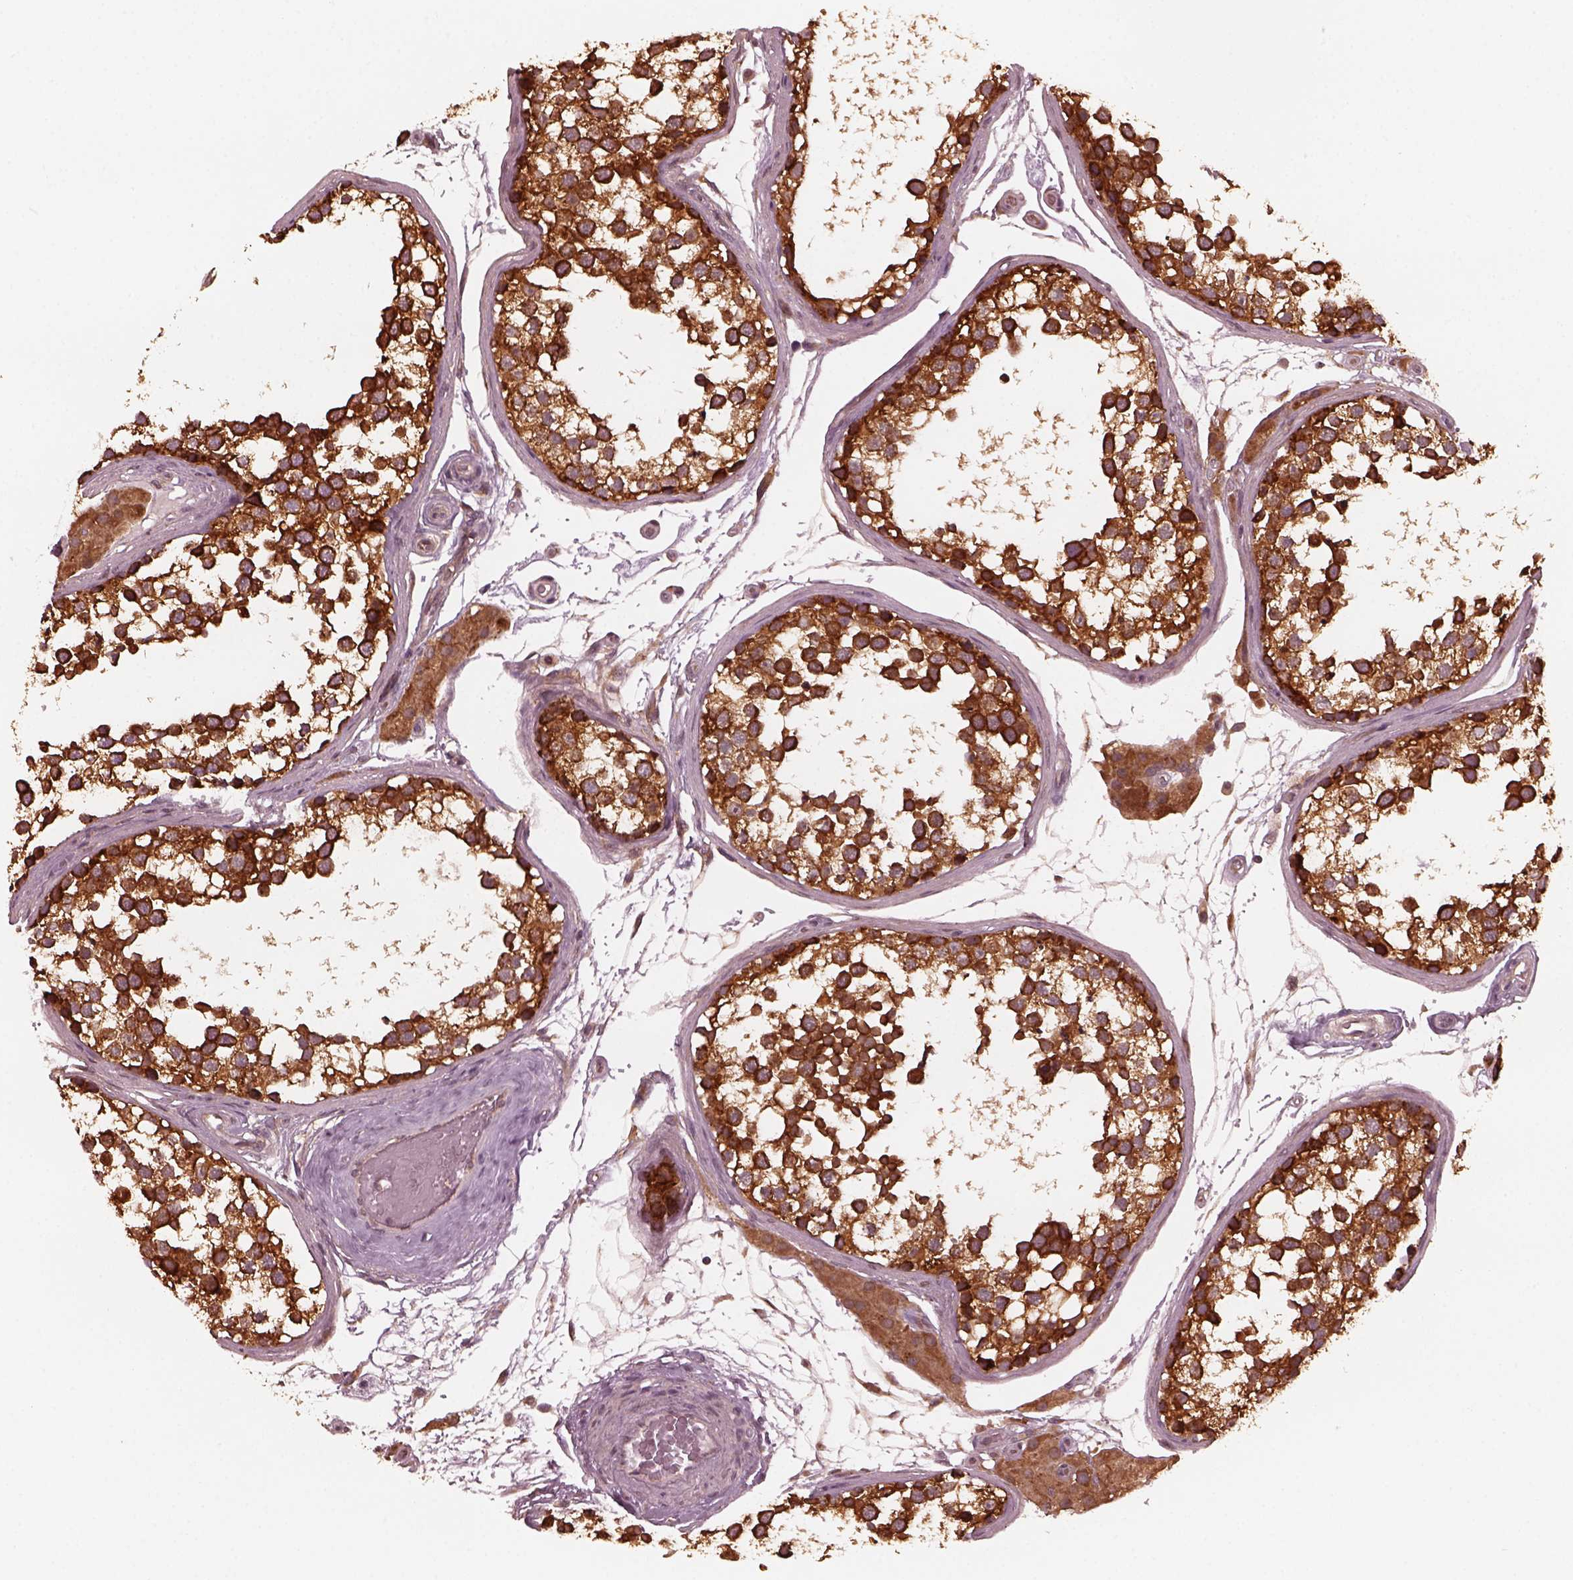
{"staining": {"intensity": "strong", "quantity": ">75%", "location": "cytoplasmic/membranous"}, "tissue": "testis", "cell_type": "Cells in seminiferous ducts", "image_type": "normal", "snomed": [{"axis": "morphology", "description": "Normal tissue, NOS"}, {"axis": "morphology", "description": "Seminoma, NOS"}, {"axis": "topography", "description": "Testis"}], "caption": "Testis stained with IHC reveals strong cytoplasmic/membranous positivity in approximately >75% of cells in seminiferous ducts. (Brightfield microscopy of DAB IHC at high magnification).", "gene": "FAF2", "patient": {"sex": "male", "age": 65}}